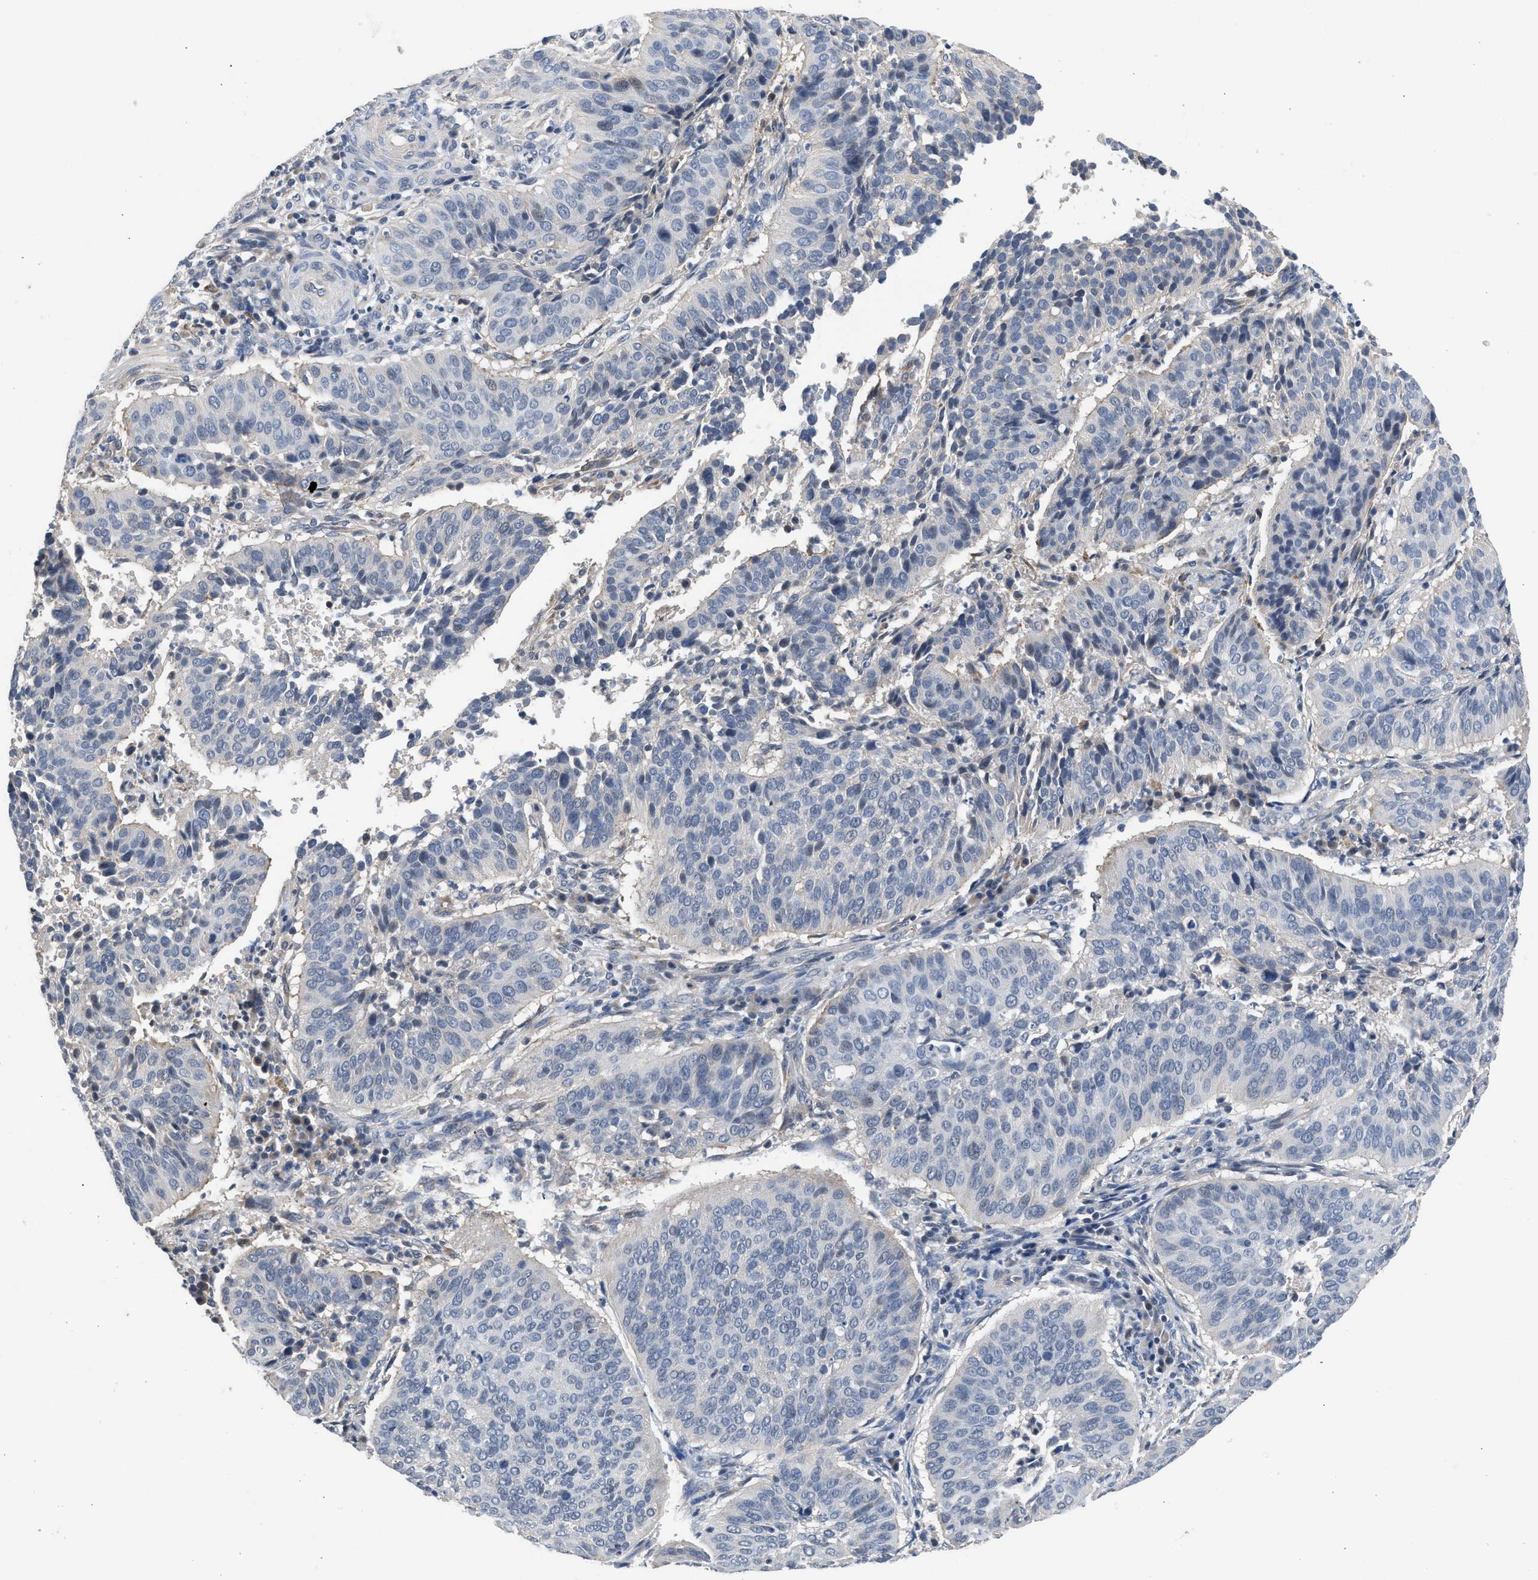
{"staining": {"intensity": "negative", "quantity": "none", "location": "none"}, "tissue": "cervical cancer", "cell_type": "Tumor cells", "image_type": "cancer", "snomed": [{"axis": "morphology", "description": "Normal tissue, NOS"}, {"axis": "morphology", "description": "Squamous cell carcinoma, NOS"}, {"axis": "topography", "description": "Cervix"}], "caption": "Cervical cancer was stained to show a protein in brown. There is no significant positivity in tumor cells.", "gene": "CSF3R", "patient": {"sex": "female", "age": 39}}